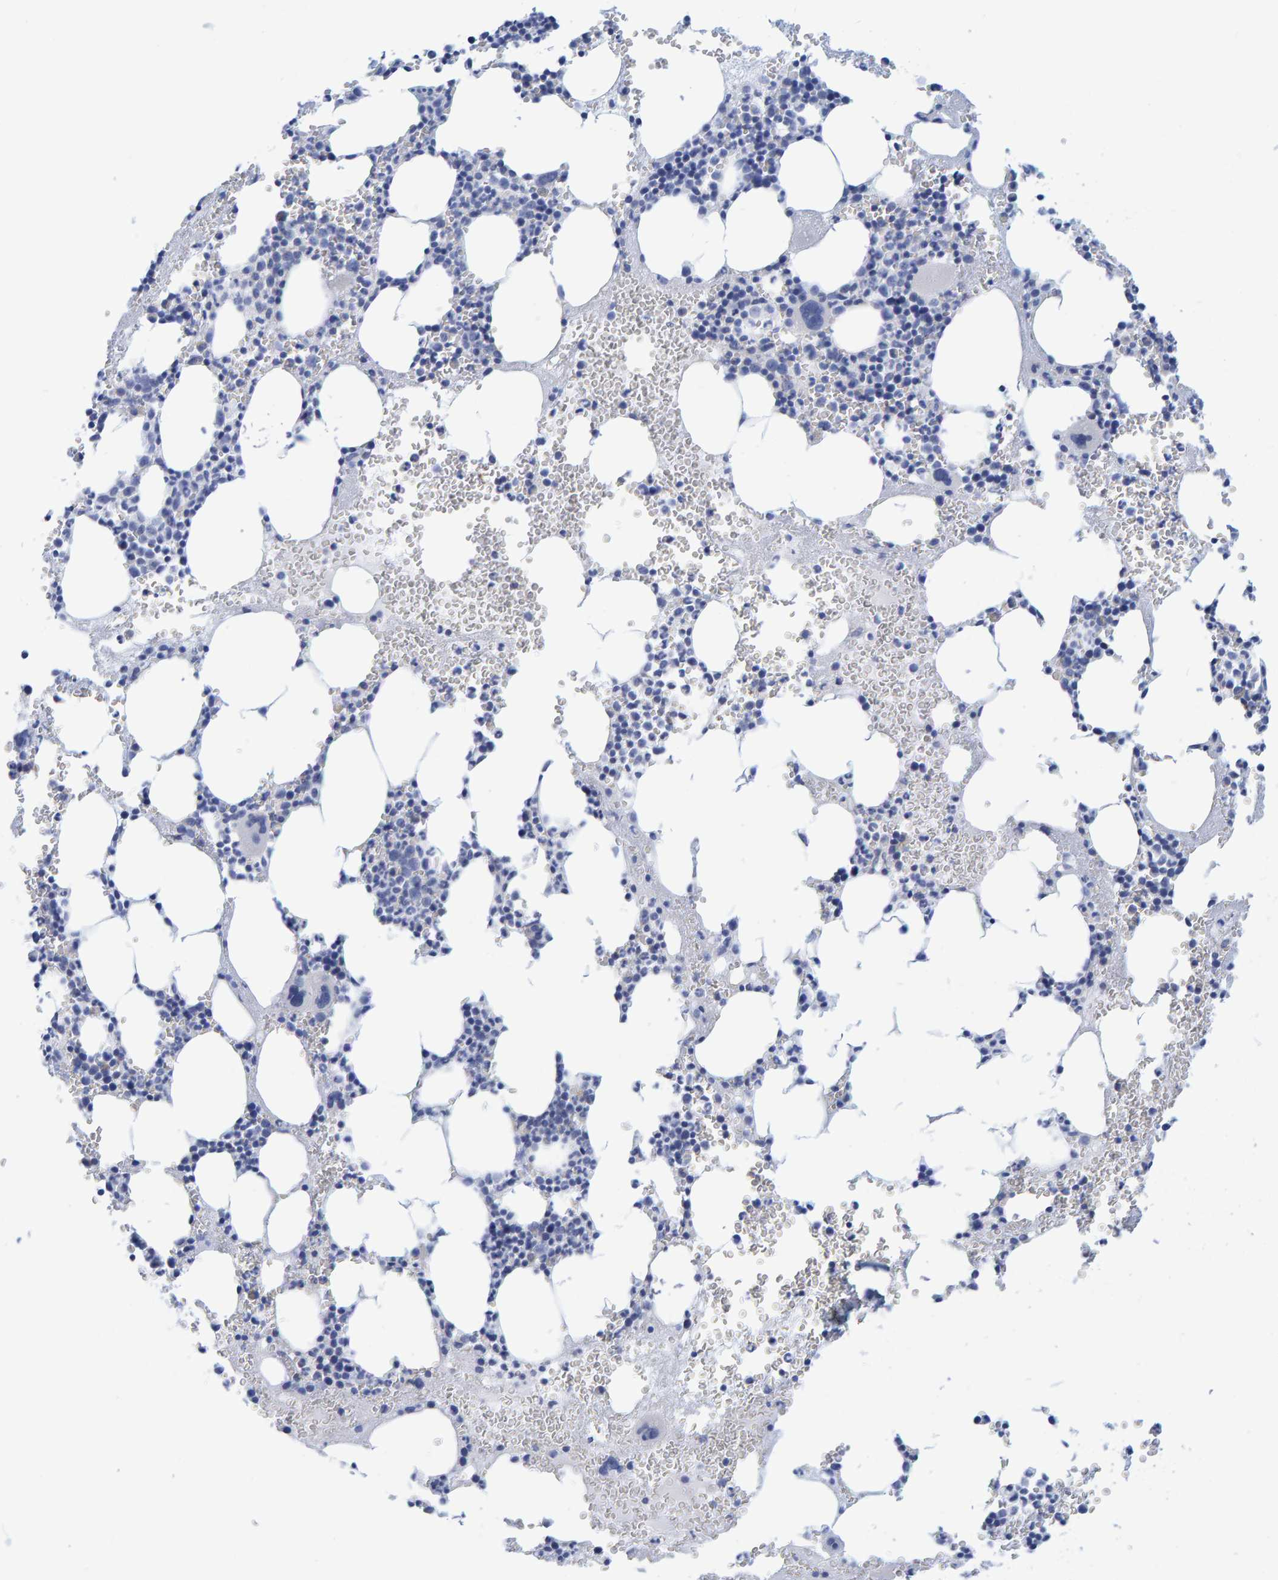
{"staining": {"intensity": "negative", "quantity": "none", "location": "none"}, "tissue": "bone marrow", "cell_type": "Hematopoietic cells", "image_type": "normal", "snomed": [{"axis": "morphology", "description": "Normal tissue, NOS"}, {"axis": "morphology", "description": "Inflammation, NOS"}, {"axis": "topography", "description": "Bone marrow"}], "caption": "Protein analysis of benign bone marrow displays no significant expression in hematopoietic cells.", "gene": "JAKMIP3", "patient": {"sex": "female", "age": 67}}